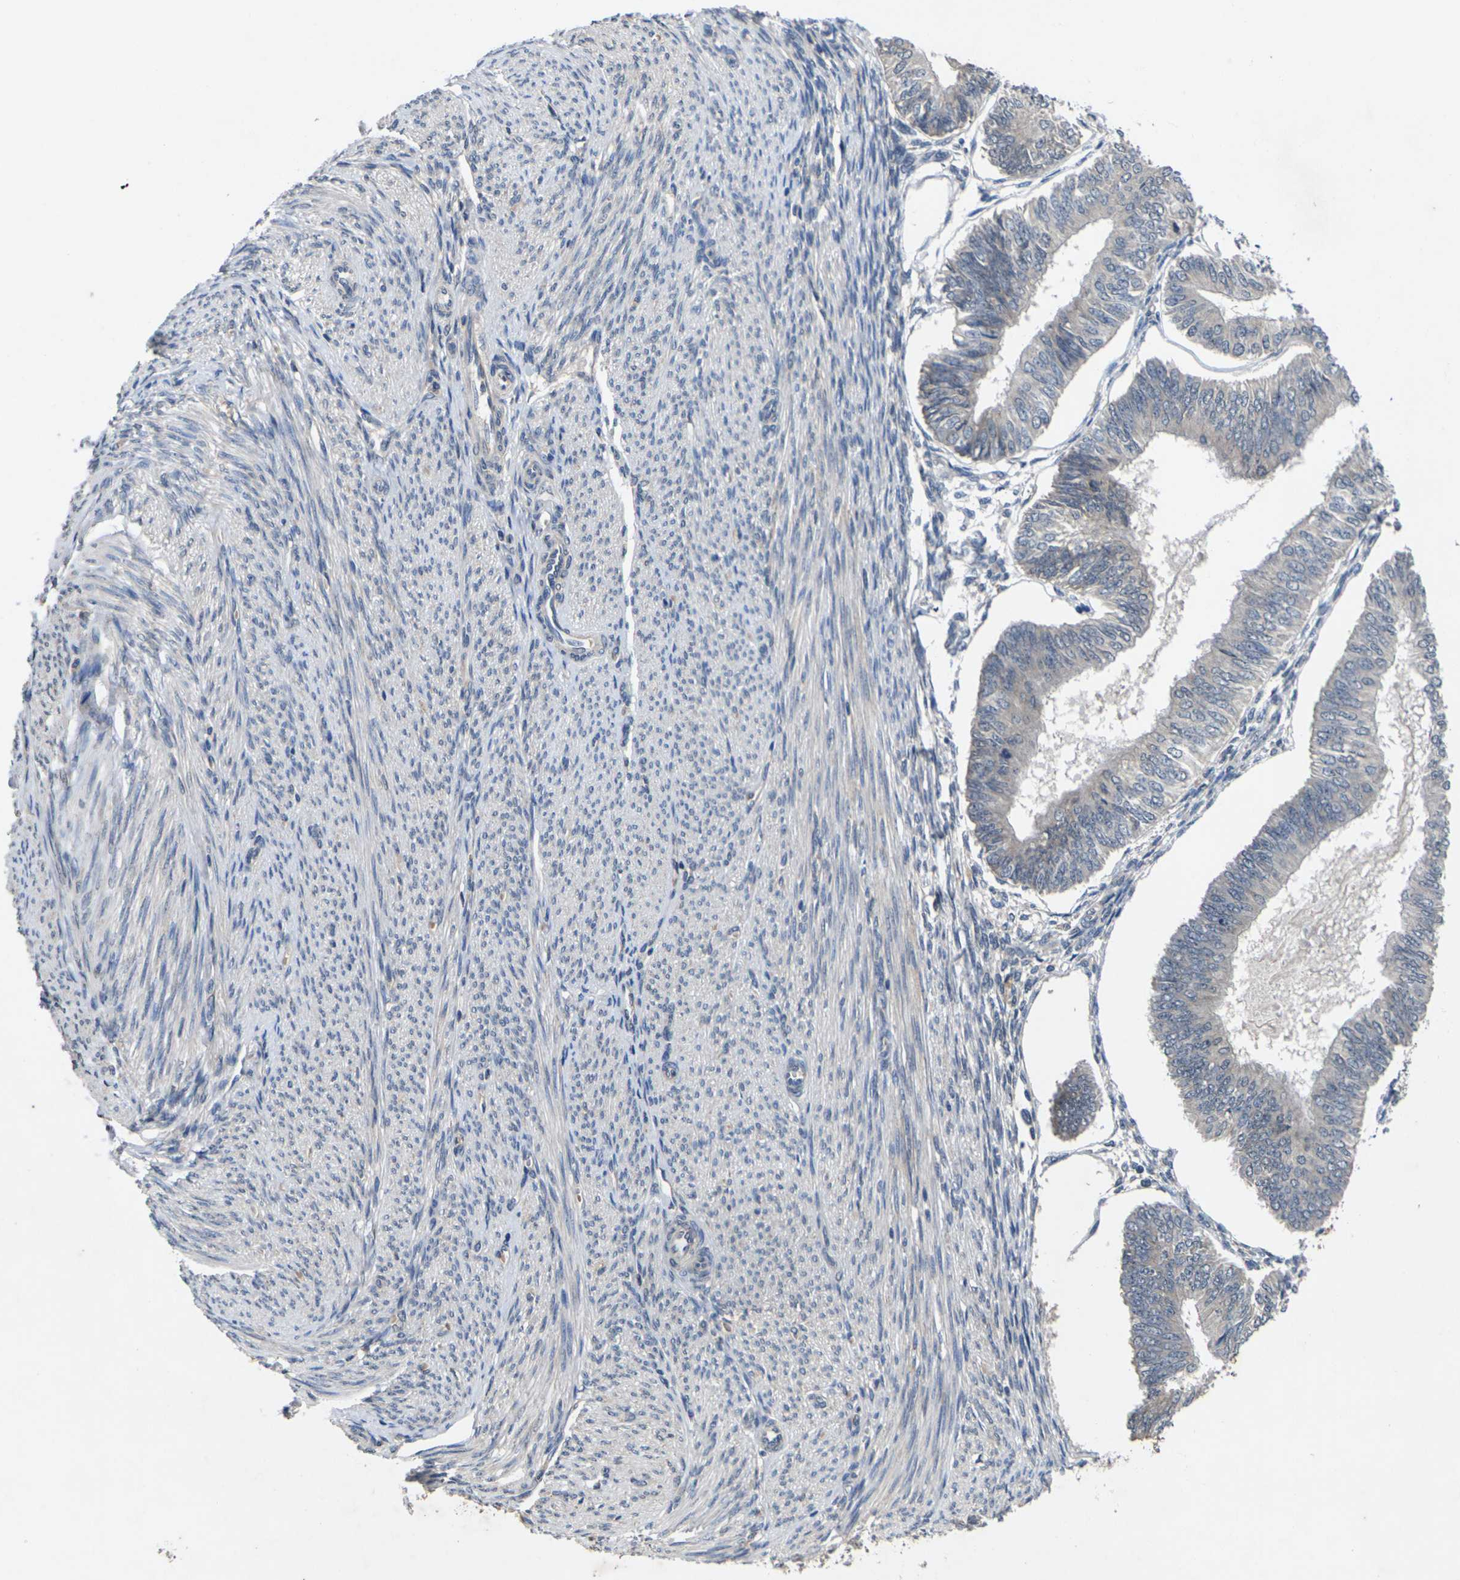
{"staining": {"intensity": "negative", "quantity": "none", "location": "none"}, "tissue": "endometrial cancer", "cell_type": "Tumor cells", "image_type": "cancer", "snomed": [{"axis": "morphology", "description": "Adenocarcinoma, NOS"}, {"axis": "topography", "description": "Endometrium"}], "caption": "A histopathology image of human endometrial cancer (adenocarcinoma) is negative for staining in tumor cells.", "gene": "SLC2A2", "patient": {"sex": "female", "age": 58}}